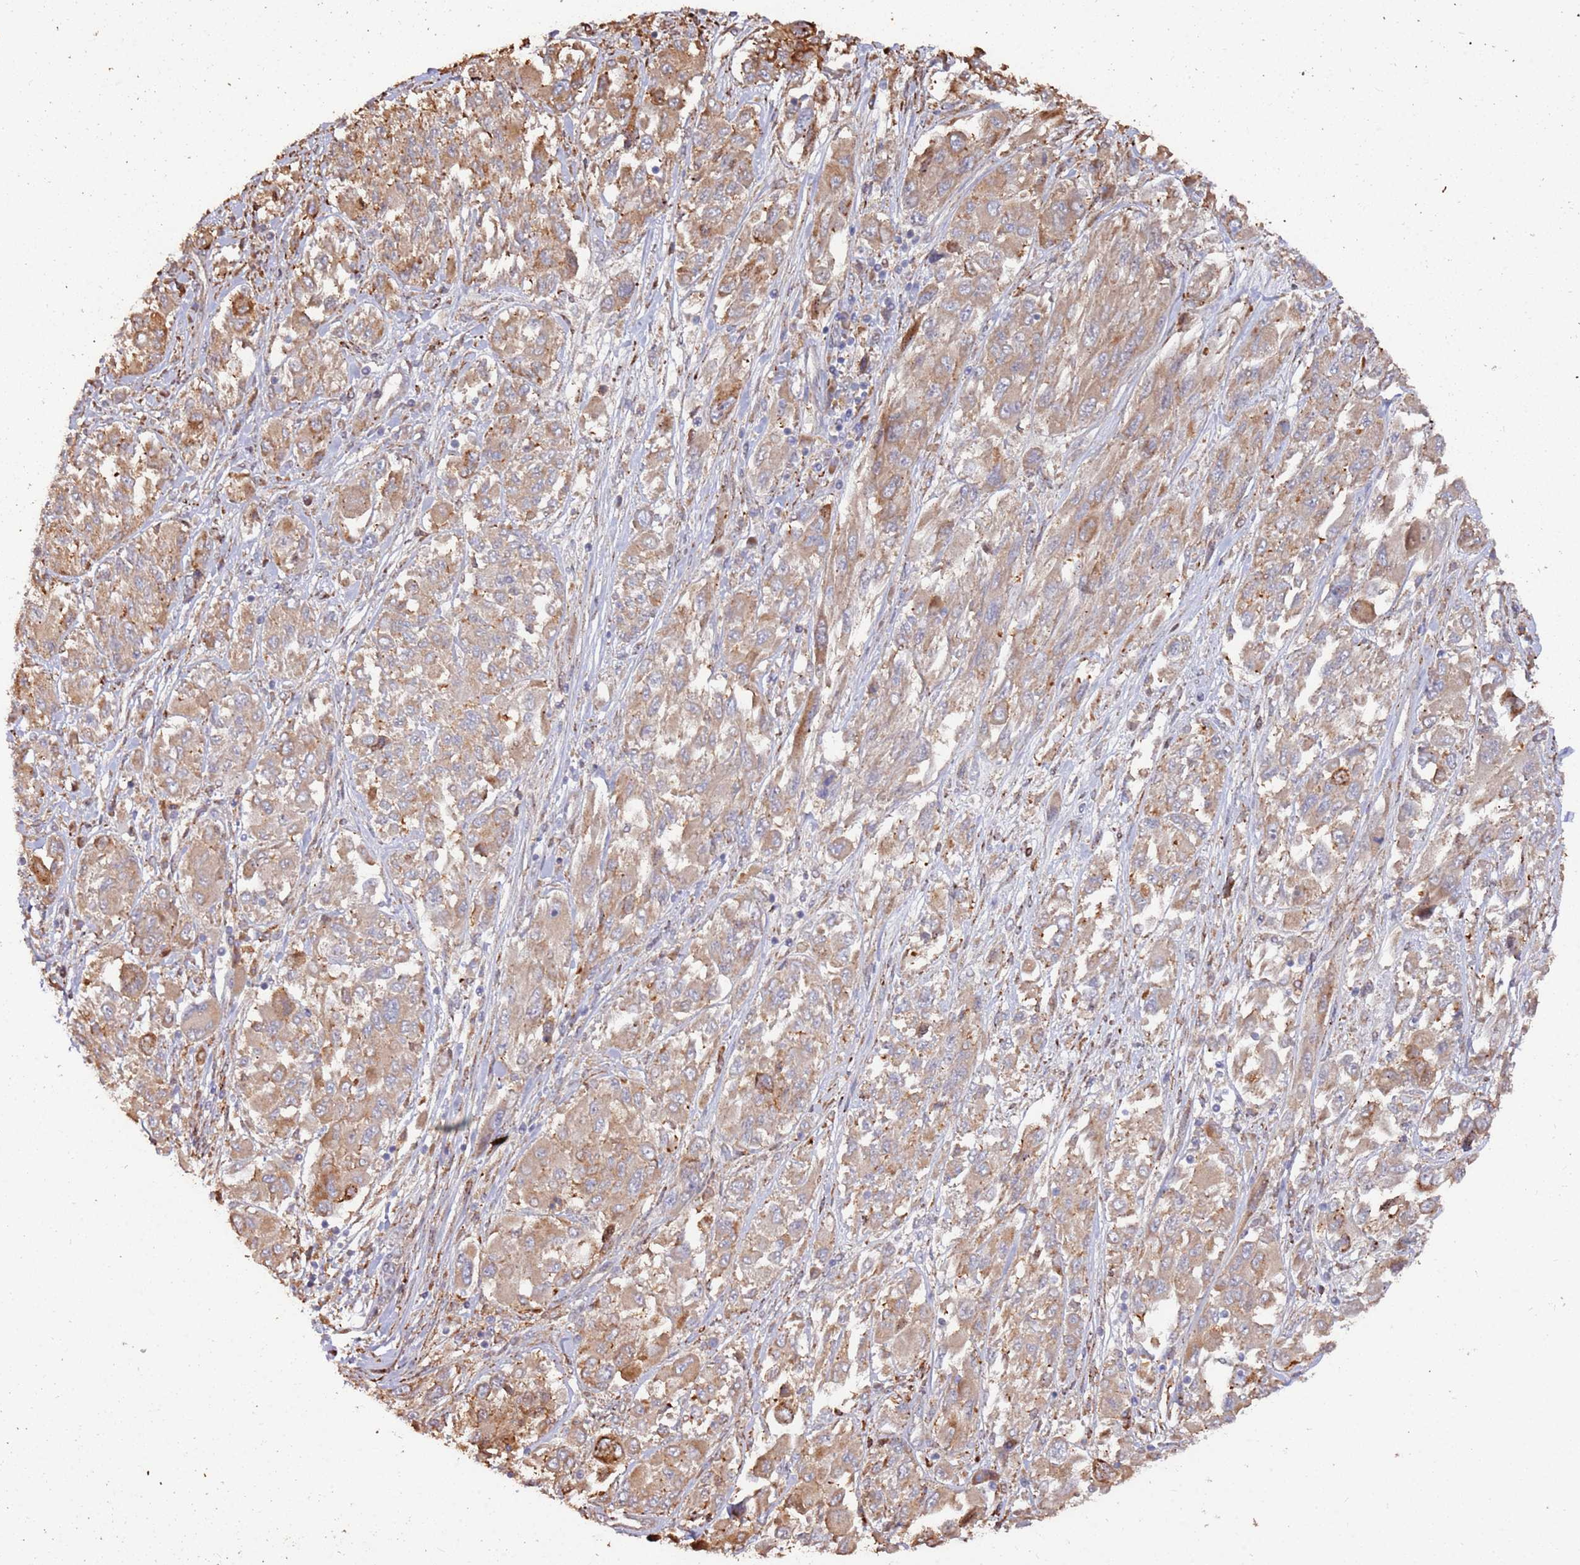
{"staining": {"intensity": "moderate", "quantity": ">75%", "location": "cytoplasmic/membranous"}, "tissue": "melanoma", "cell_type": "Tumor cells", "image_type": "cancer", "snomed": [{"axis": "morphology", "description": "Malignant melanoma, NOS"}, {"axis": "topography", "description": "Skin"}], "caption": "Immunohistochemistry (IHC) (DAB (3,3'-diaminobenzidine)) staining of human malignant melanoma reveals moderate cytoplasmic/membranous protein positivity in approximately >75% of tumor cells.", "gene": "LACC1", "patient": {"sex": "female", "age": 91}}